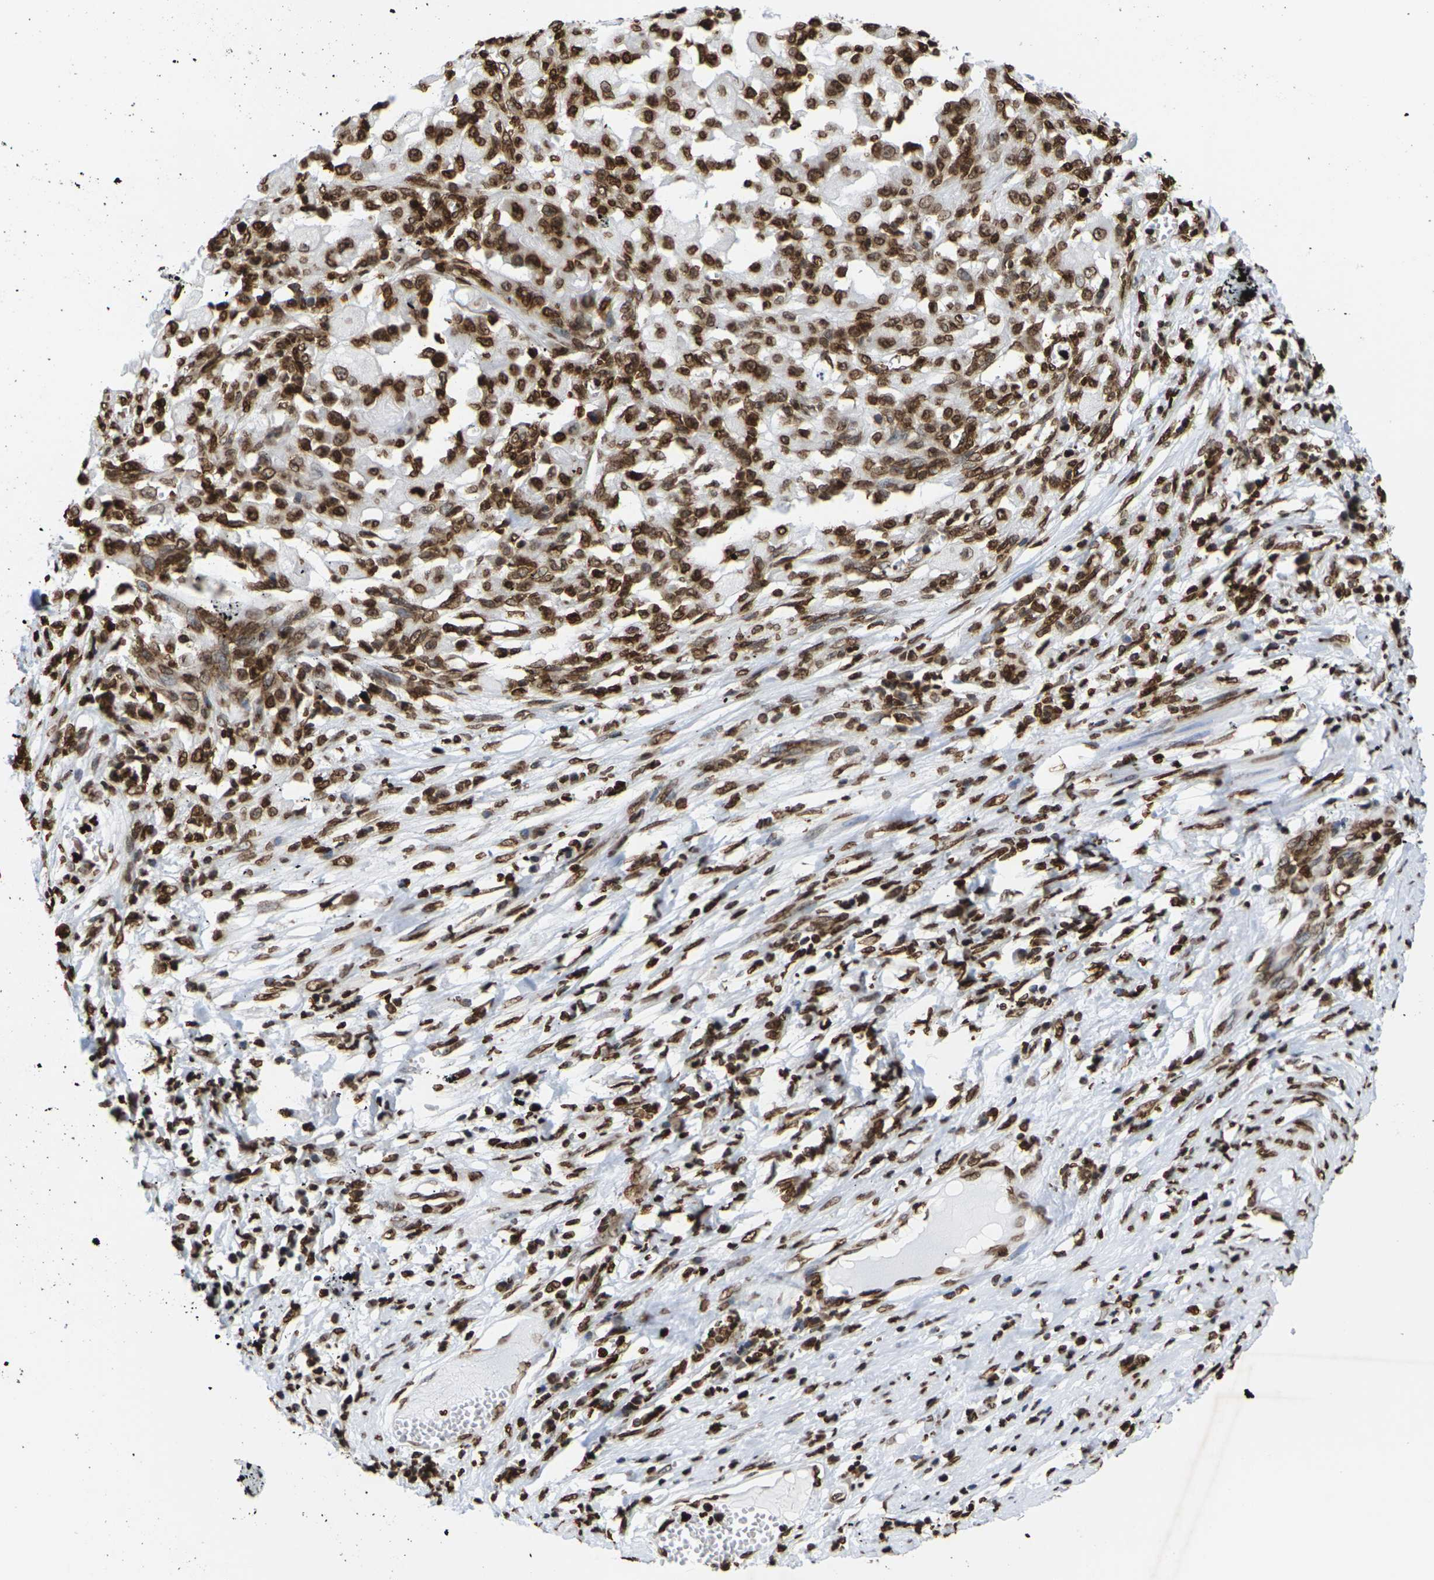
{"staining": {"intensity": "strong", "quantity": ">75%", "location": "cytoplasmic/membranous,nuclear"}, "tissue": "cervical cancer", "cell_type": "Tumor cells", "image_type": "cancer", "snomed": [{"axis": "morphology", "description": "Squamous cell carcinoma, NOS"}, {"axis": "topography", "description": "Cervix"}], "caption": "Cervical cancer stained with a brown dye exhibits strong cytoplasmic/membranous and nuclear positive expression in approximately >75% of tumor cells.", "gene": "H2AC21", "patient": {"sex": "female", "age": 39}}